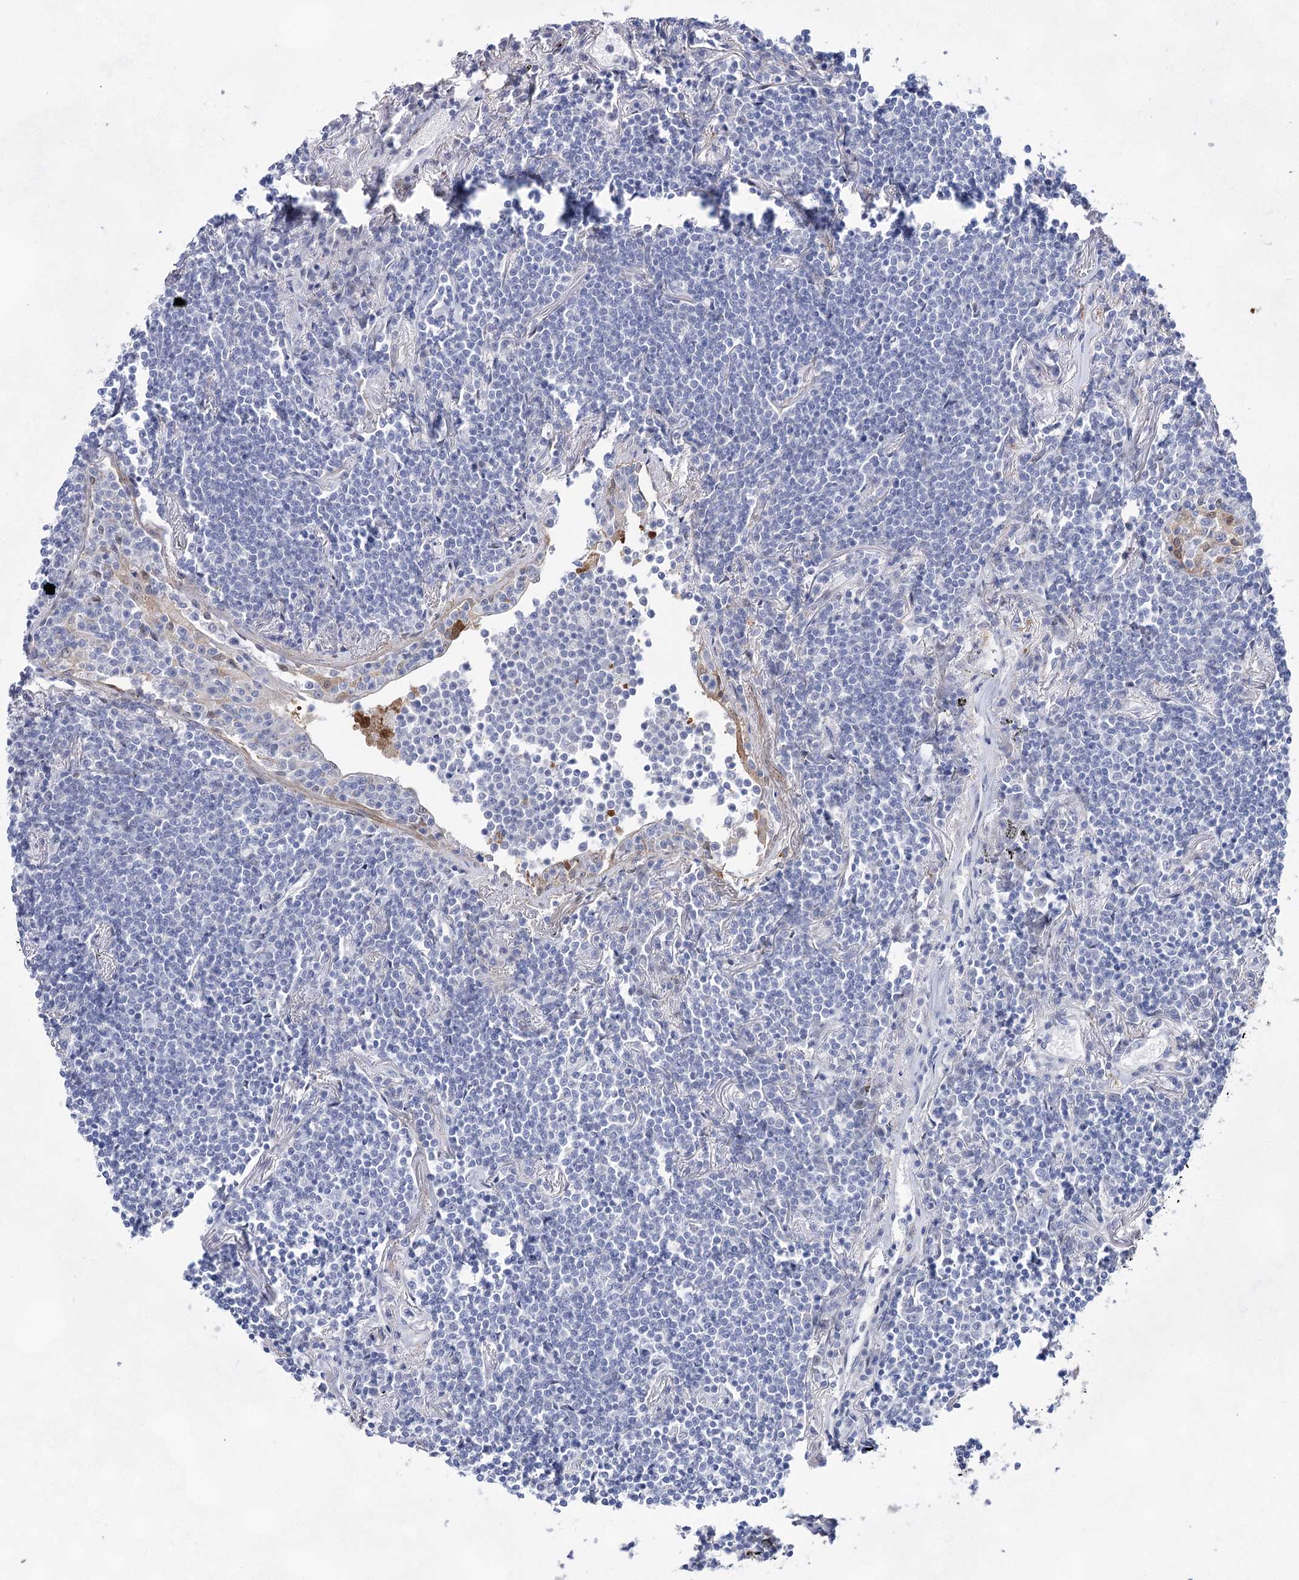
{"staining": {"intensity": "negative", "quantity": "none", "location": "none"}, "tissue": "lymphoma", "cell_type": "Tumor cells", "image_type": "cancer", "snomed": [{"axis": "morphology", "description": "Malignant lymphoma, non-Hodgkin's type, Low grade"}, {"axis": "topography", "description": "Lung"}], "caption": "Immunohistochemical staining of human low-grade malignant lymphoma, non-Hodgkin's type demonstrates no significant expression in tumor cells.", "gene": "UGDH", "patient": {"sex": "female", "age": 71}}